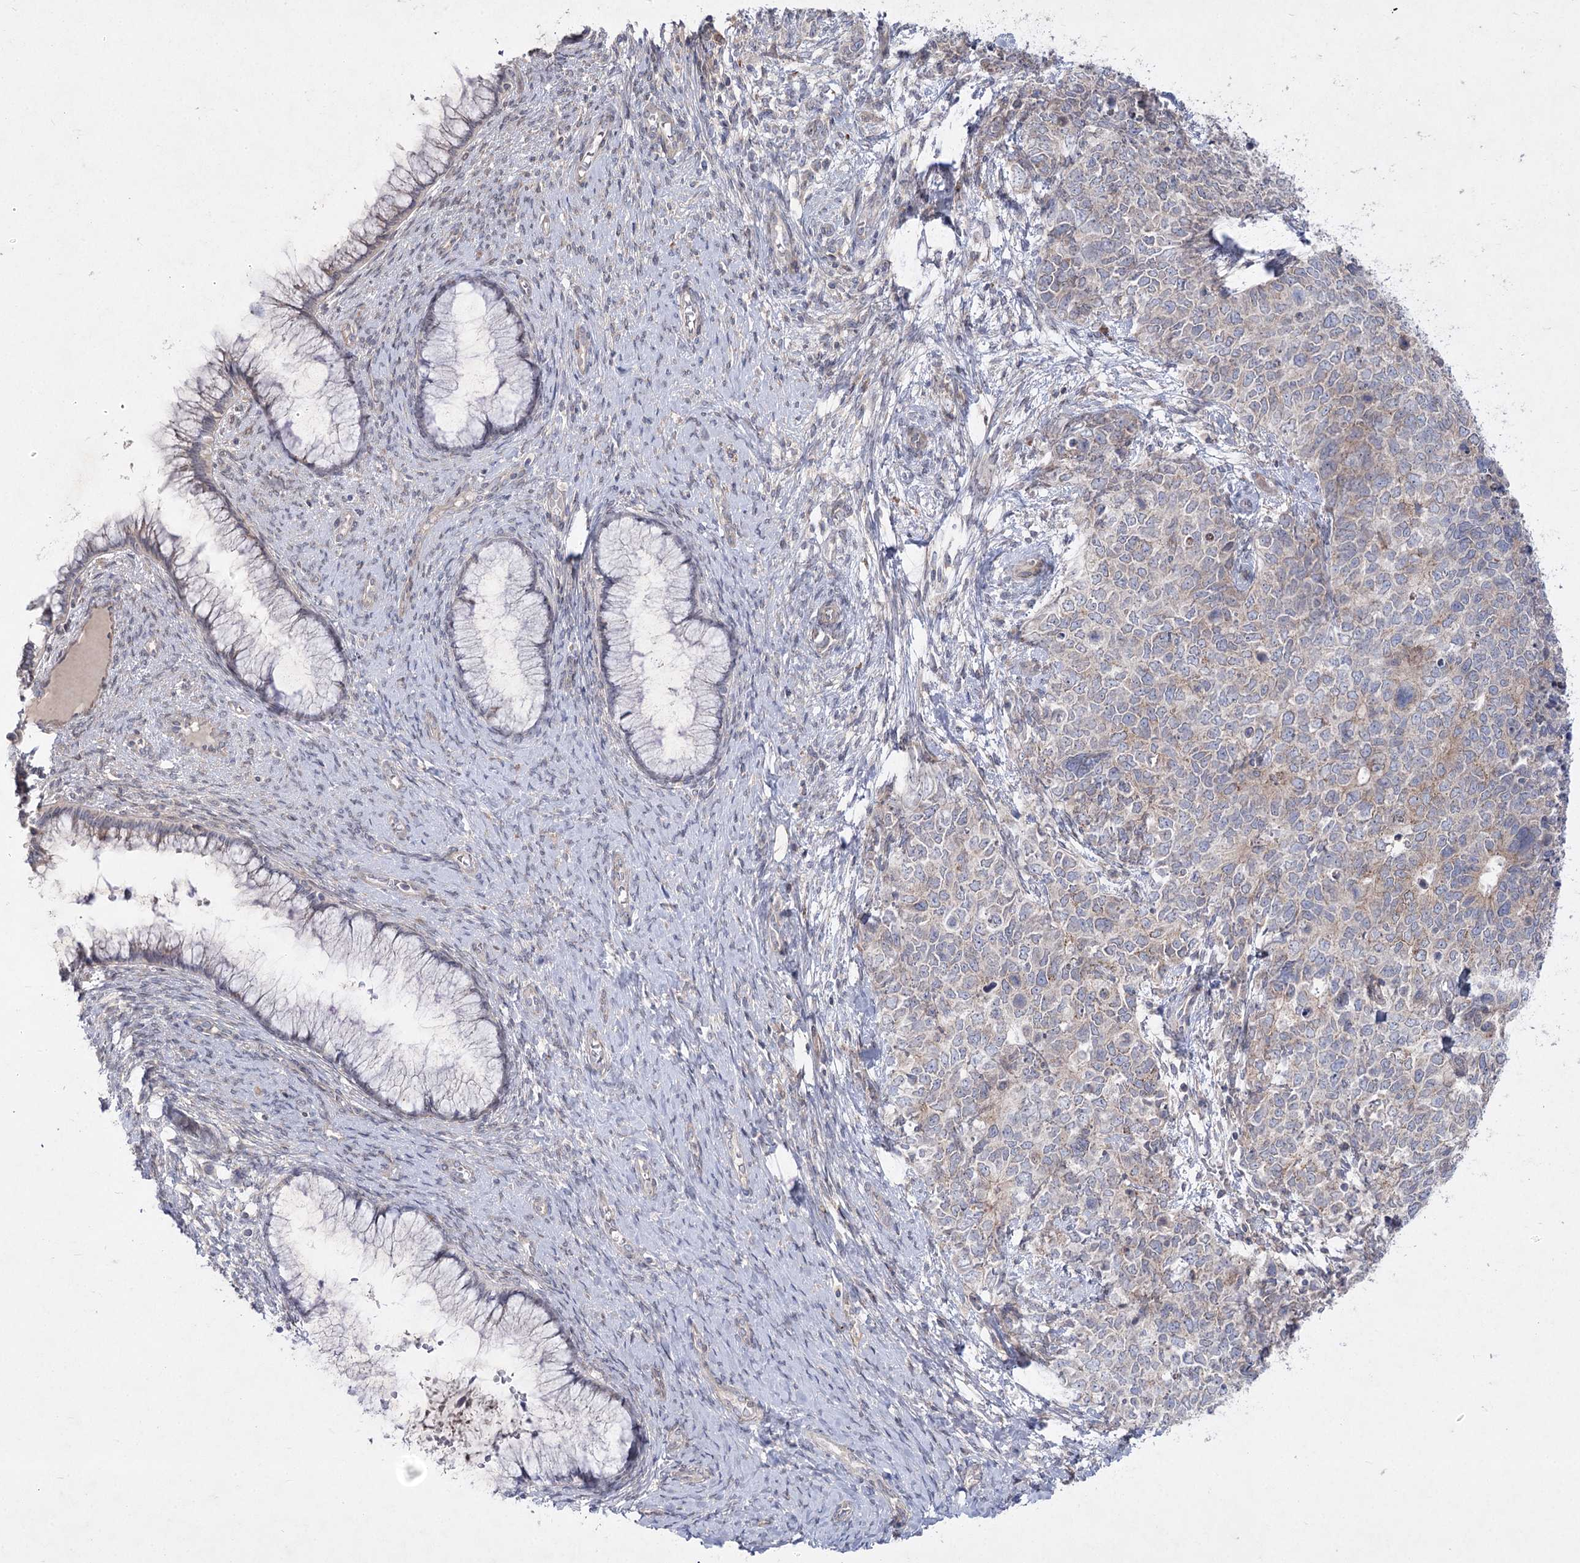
{"staining": {"intensity": "weak", "quantity": "<25%", "location": "cytoplasmic/membranous"}, "tissue": "cervical cancer", "cell_type": "Tumor cells", "image_type": "cancer", "snomed": [{"axis": "morphology", "description": "Squamous cell carcinoma, NOS"}, {"axis": "topography", "description": "Cervix"}], "caption": "Tumor cells are negative for brown protein staining in cervical cancer (squamous cell carcinoma).", "gene": "SH3BP5L", "patient": {"sex": "female", "age": 63}}